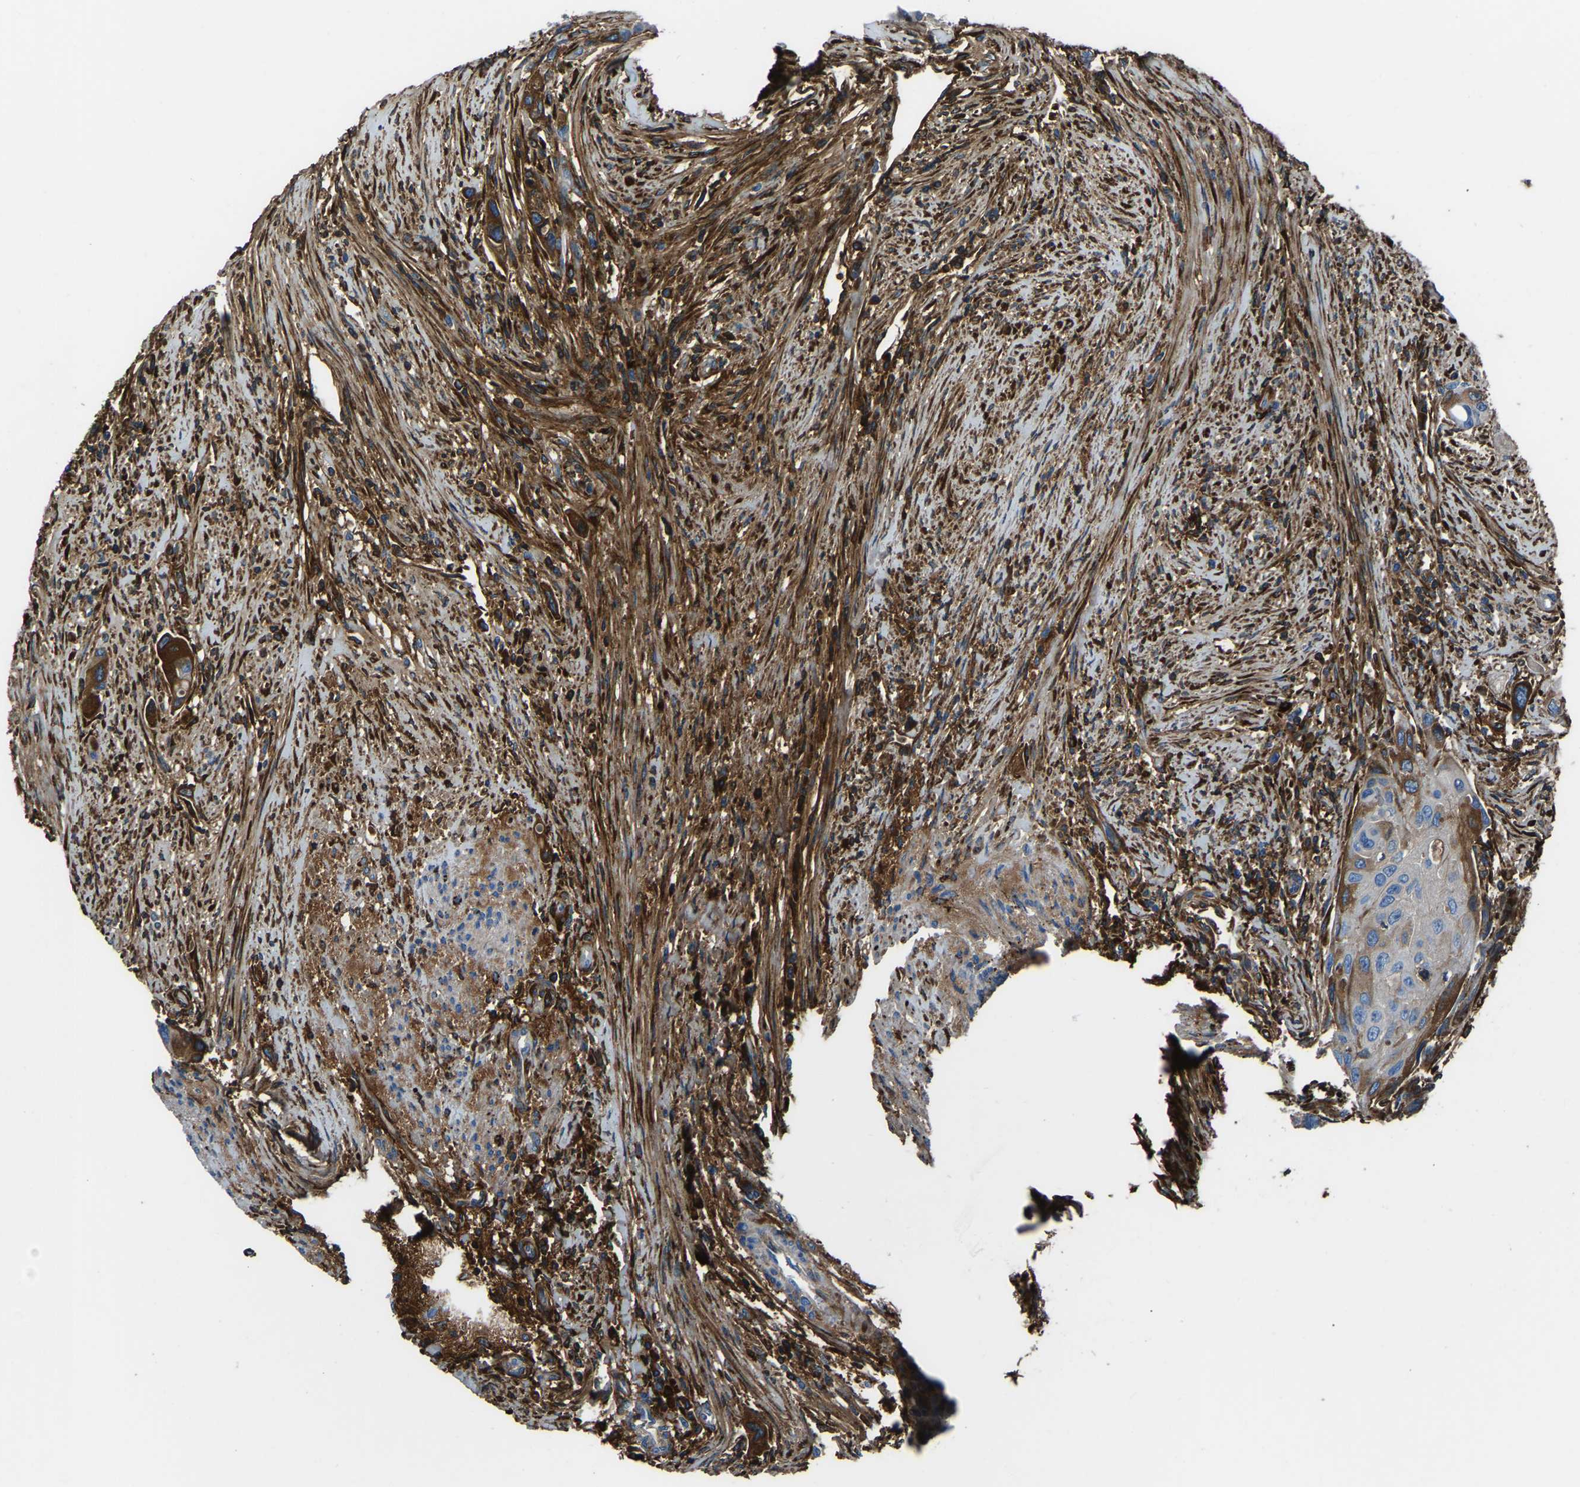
{"staining": {"intensity": "moderate", "quantity": "25%-75%", "location": "cytoplasmic/membranous"}, "tissue": "urothelial cancer", "cell_type": "Tumor cells", "image_type": "cancer", "snomed": [{"axis": "morphology", "description": "Urothelial carcinoma, High grade"}, {"axis": "topography", "description": "Urinary bladder"}], "caption": "High-power microscopy captured an immunohistochemistry (IHC) photomicrograph of urothelial cancer, revealing moderate cytoplasmic/membranous positivity in about 25%-75% of tumor cells.", "gene": "COL3A1", "patient": {"sex": "female", "age": 56}}